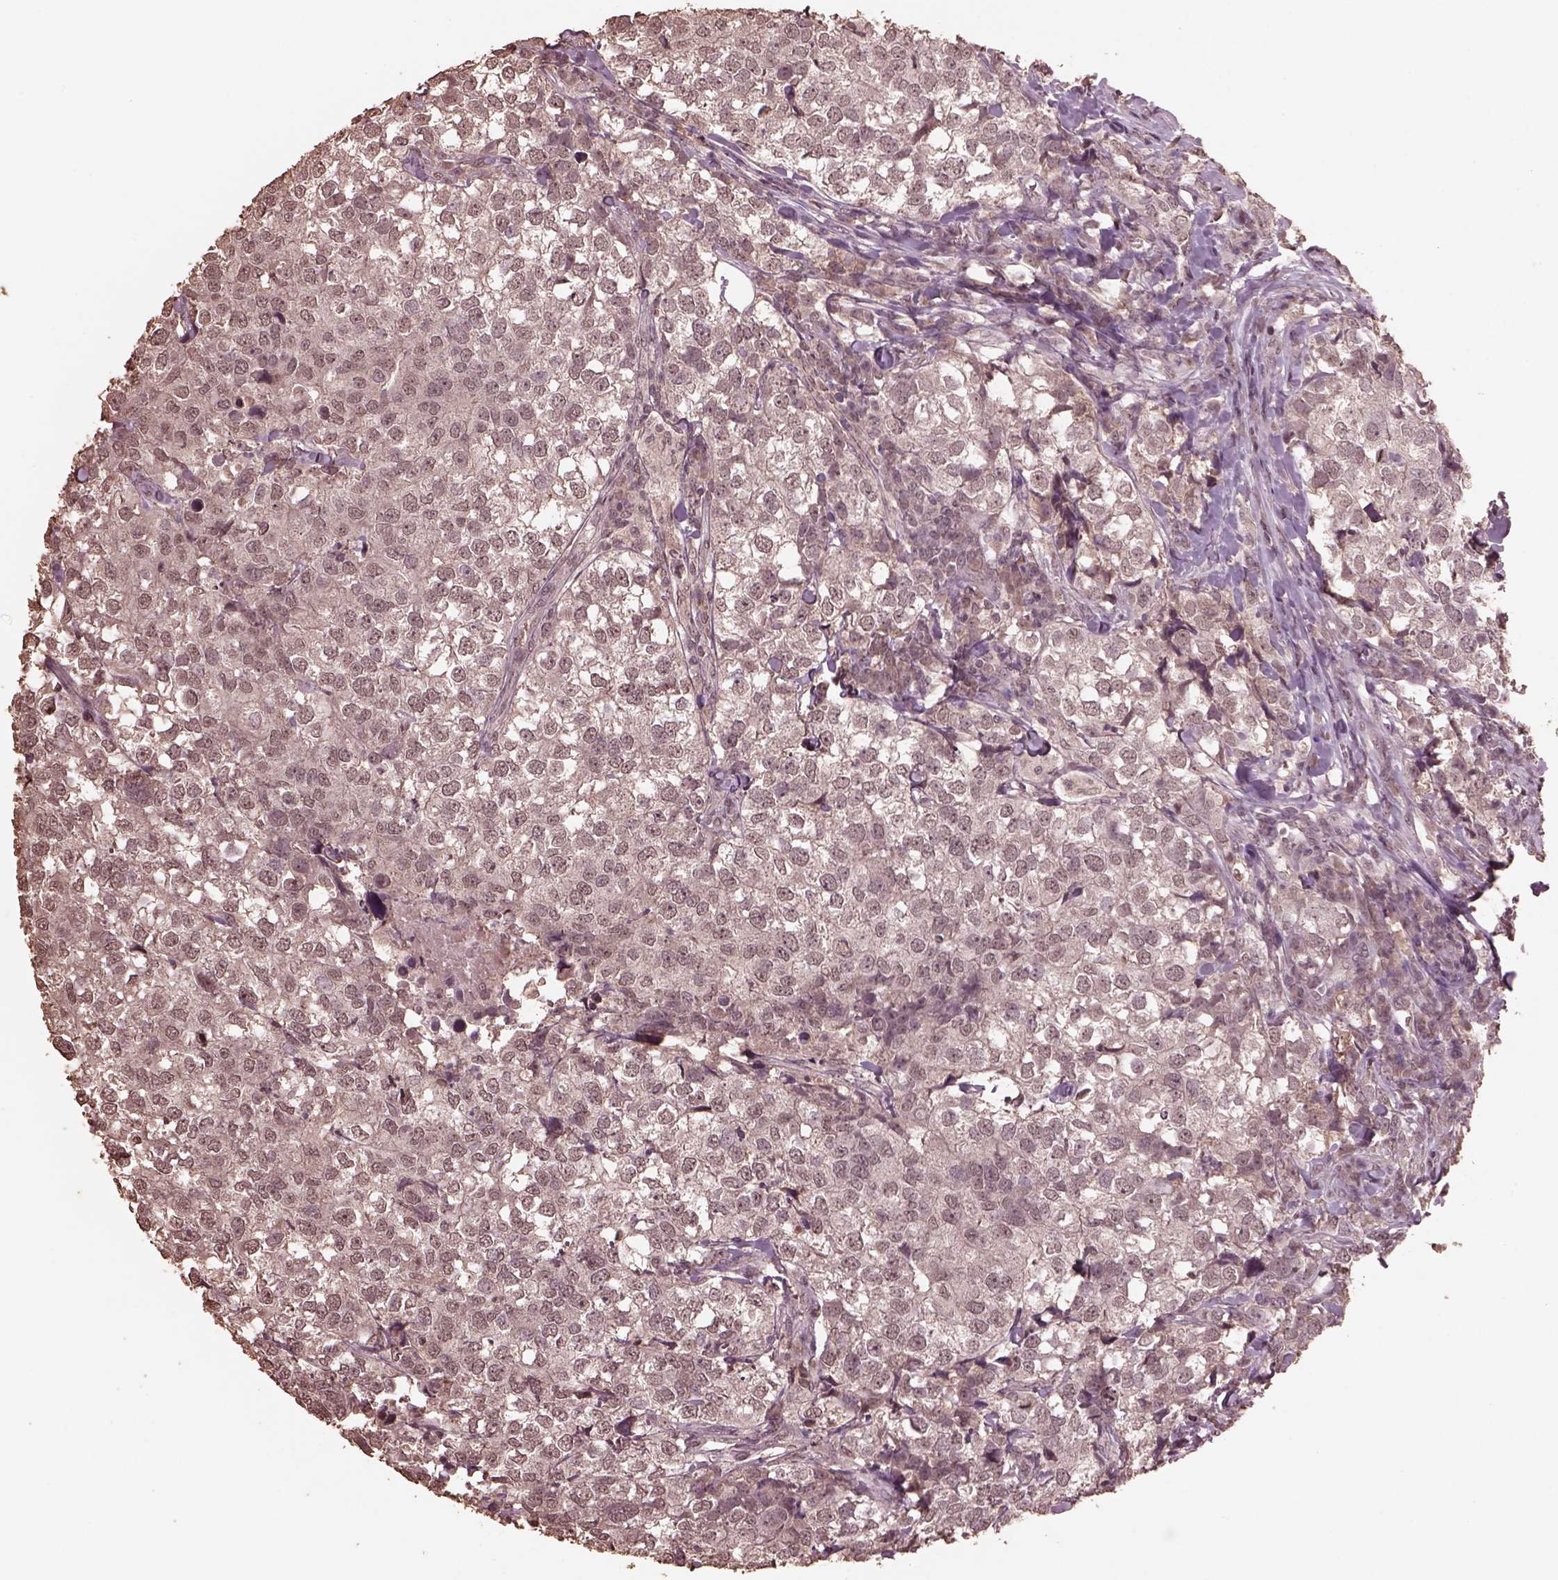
{"staining": {"intensity": "negative", "quantity": "none", "location": "none"}, "tissue": "breast cancer", "cell_type": "Tumor cells", "image_type": "cancer", "snomed": [{"axis": "morphology", "description": "Duct carcinoma"}, {"axis": "topography", "description": "Breast"}], "caption": "This is a histopathology image of immunohistochemistry (IHC) staining of breast infiltrating ductal carcinoma, which shows no positivity in tumor cells.", "gene": "CPT1C", "patient": {"sex": "female", "age": 30}}